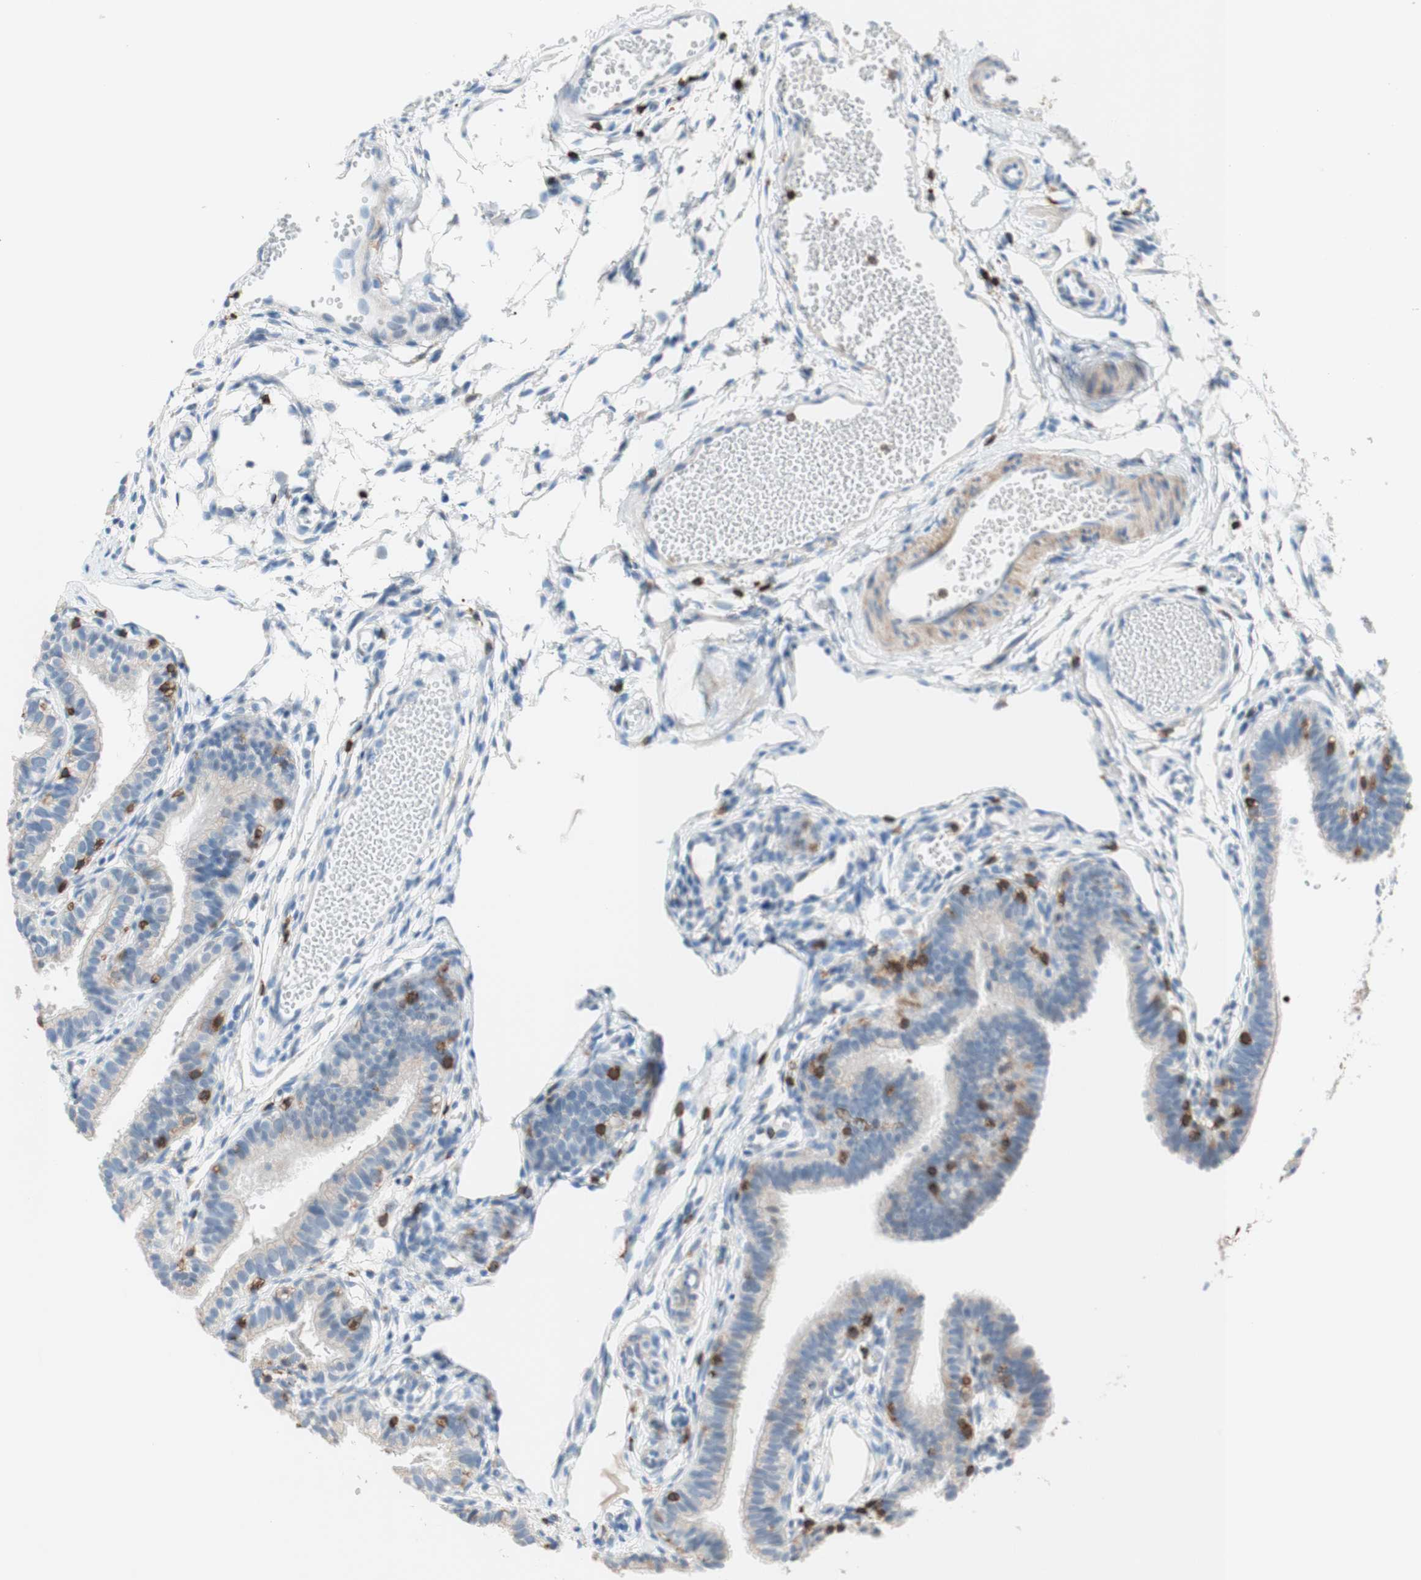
{"staining": {"intensity": "negative", "quantity": "none", "location": "none"}, "tissue": "fallopian tube", "cell_type": "Glandular cells", "image_type": "normal", "snomed": [{"axis": "morphology", "description": "Normal tissue, NOS"}, {"axis": "topography", "description": "Fallopian tube"}, {"axis": "topography", "description": "Placenta"}], "caption": "Immunohistochemistry micrograph of unremarkable fallopian tube stained for a protein (brown), which demonstrates no positivity in glandular cells. (DAB IHC, high magnification).", "gene": "SPINK6", "patient": {"sex": "female", "age": 34}}